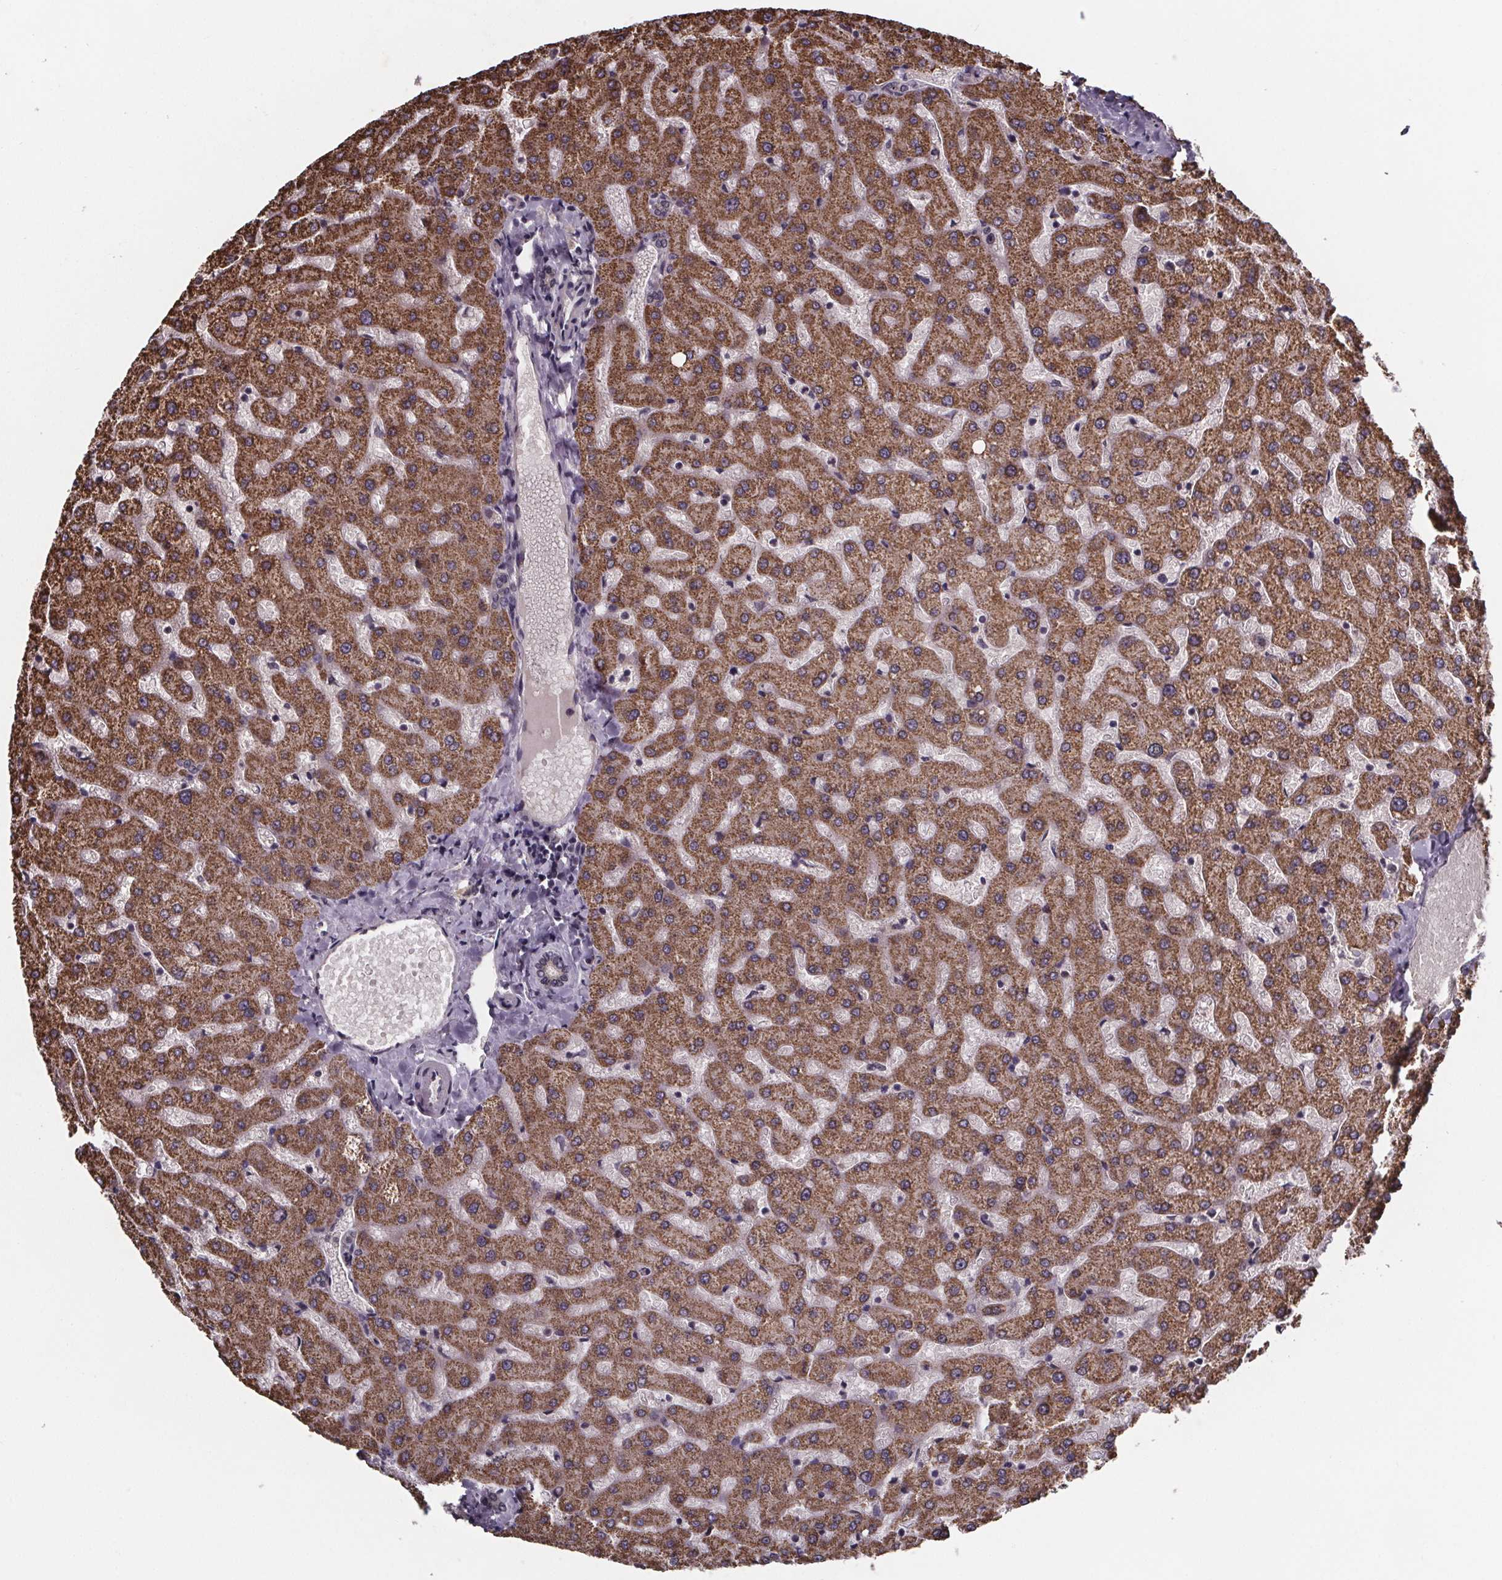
{"staining": {"intensity": "negative", "quantity": "none", "location": "none"}, "tissue": "liver", "cell_type": "Cholangiocytes", "image_type": "normal", "snomed": [{"axis": "morphology", "description": "Normal tissue, NOS"}, {"axis": "topography", "description": "Liver"}], "caption": "This is an IHC image of benign human liver. There is no positivity in cholangiocytes.", "gene": "SAT1", "patient": {"sex": "female", "age": 50}}